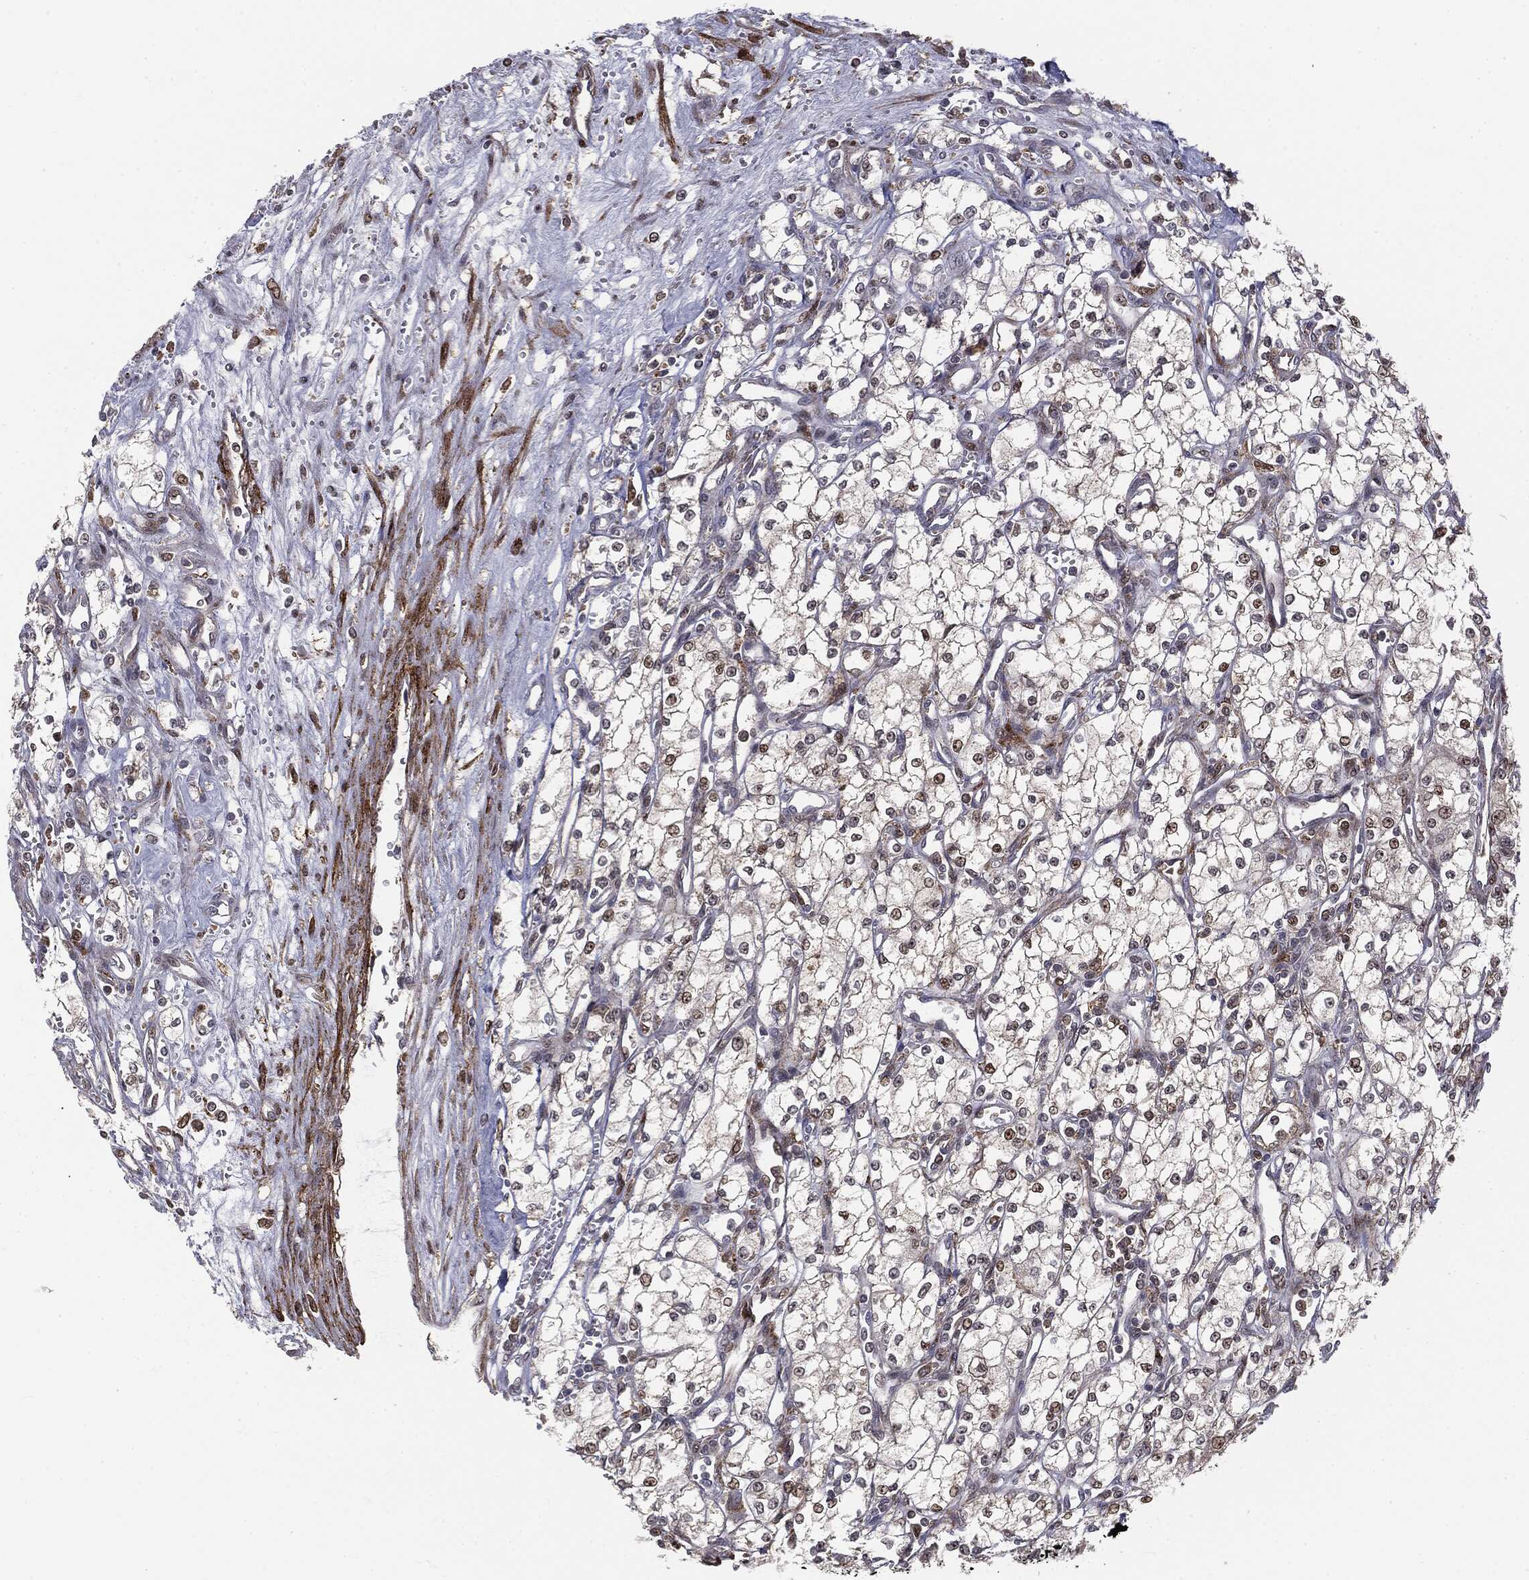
{"staining": {"intensity": "moderate", "quantity": "<25%", "location": "nuclear"}, "tissue": "renal cancer", "cell_type": "Tumor cells", "image_type": "cancer", "snomed": [{"axis": "morphology", "description": "Adenocarcinoma, NOS"}, {"axis": "topography", "description": "Kidney"}], "caption": "Immunohistochemistry (IHC) photomicrograph of neoplastic tissue: renal cancer (adenocarcinoma) stained using immunohistochemistry exhibits low levels of moderate protein expression localized specifically in the nuclear of tumor cells, appearing as a nuclear brown color.", "gene": "PTEN", "patient": {"sex": "male", "age": 59}}